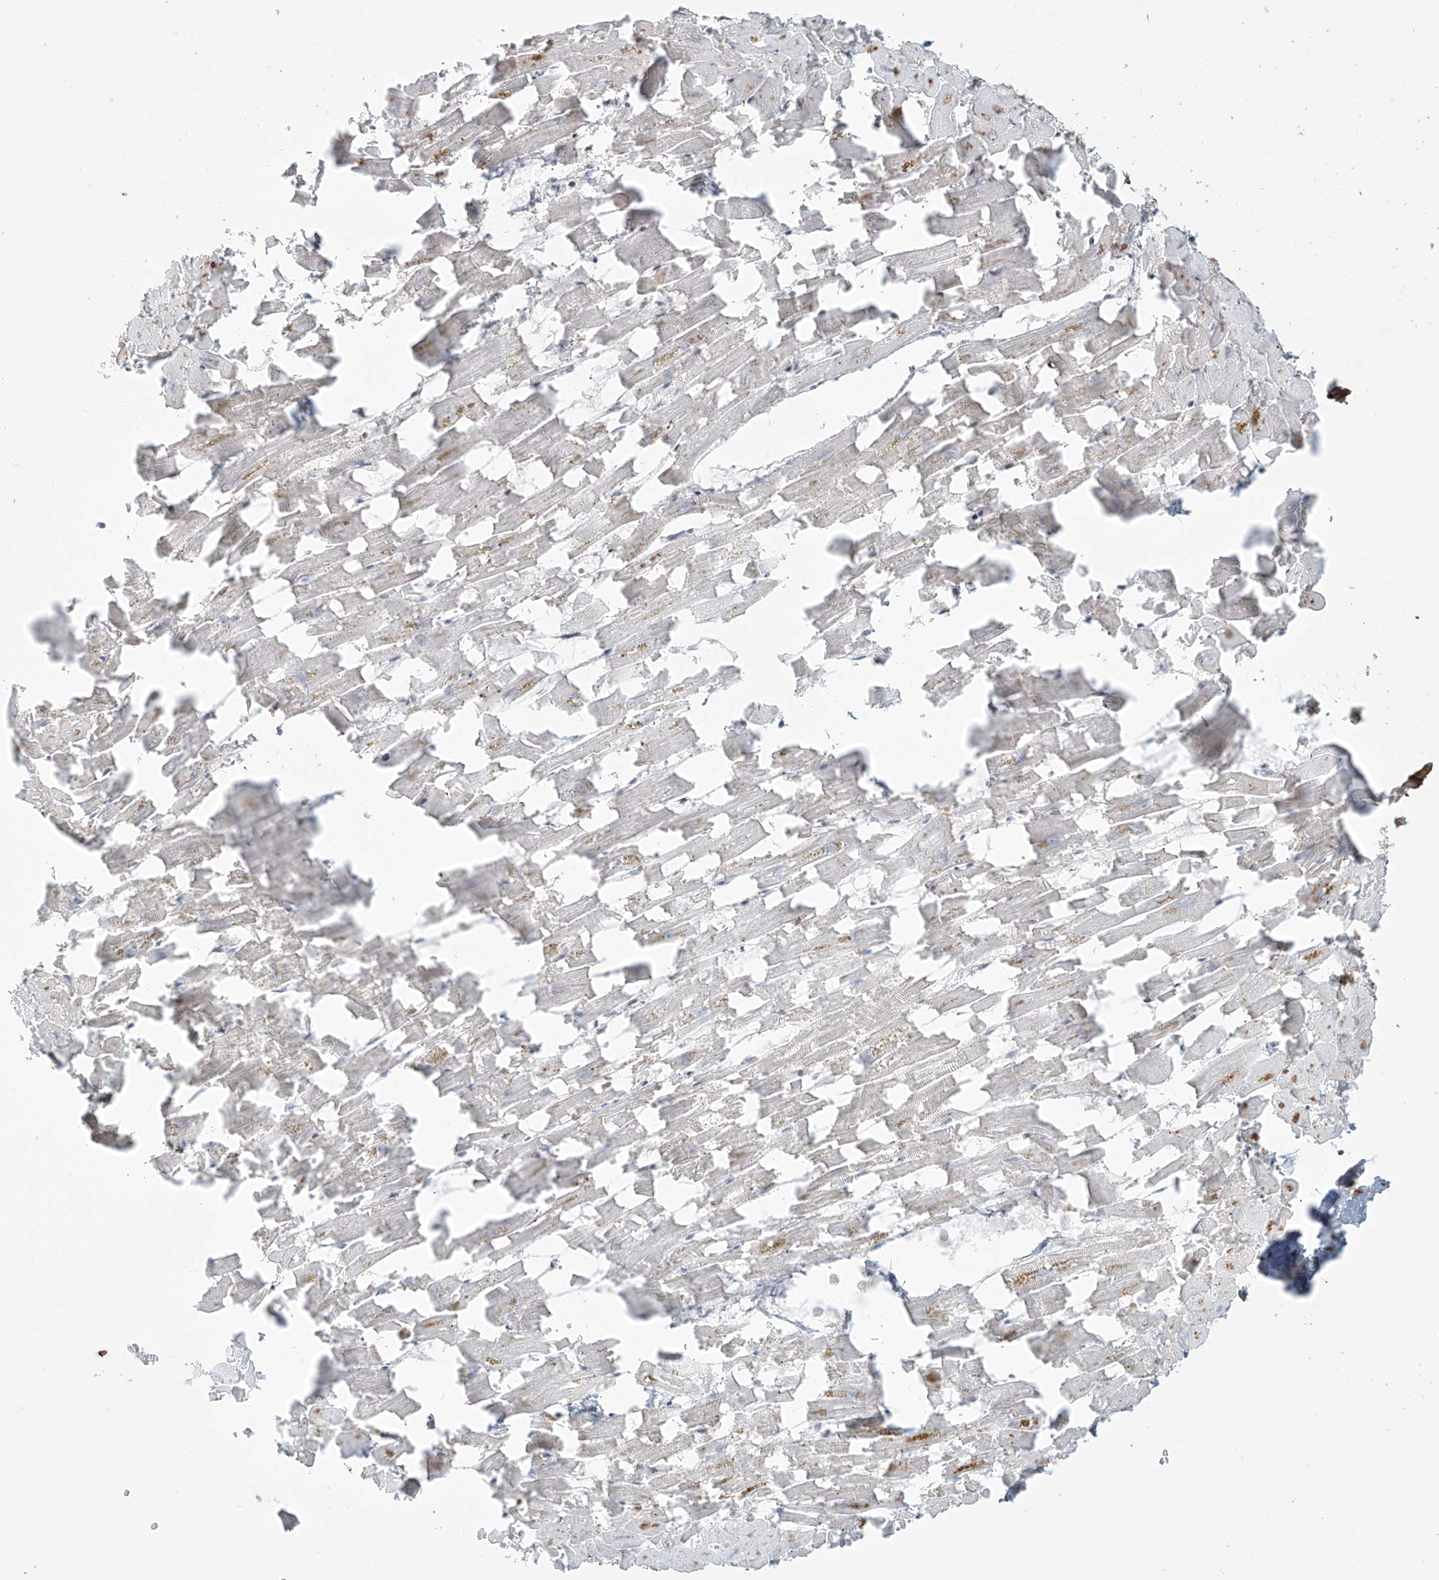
{"staining": {"intensity": "moderate", "quantity": "<25%", "location": "cytoplasmic/membranous"}, "tissue": "heart muscle", "cell_type": "Cardiomyocytes", "image_type": "normal", "snomed": [{"axis": "morphology", "description": "Normal tissue, NOS"}, {"axis": "topography", "description": "Heart"}], "caption": "About <25% of cardiomyocytes in normal human heart muscle show moderate cytoplasmic/membranous protein staining as visualized by brown immunohistochemical staining.", "gene": "MS4A6A", "patient": {"sex": "female", "age": 64}}